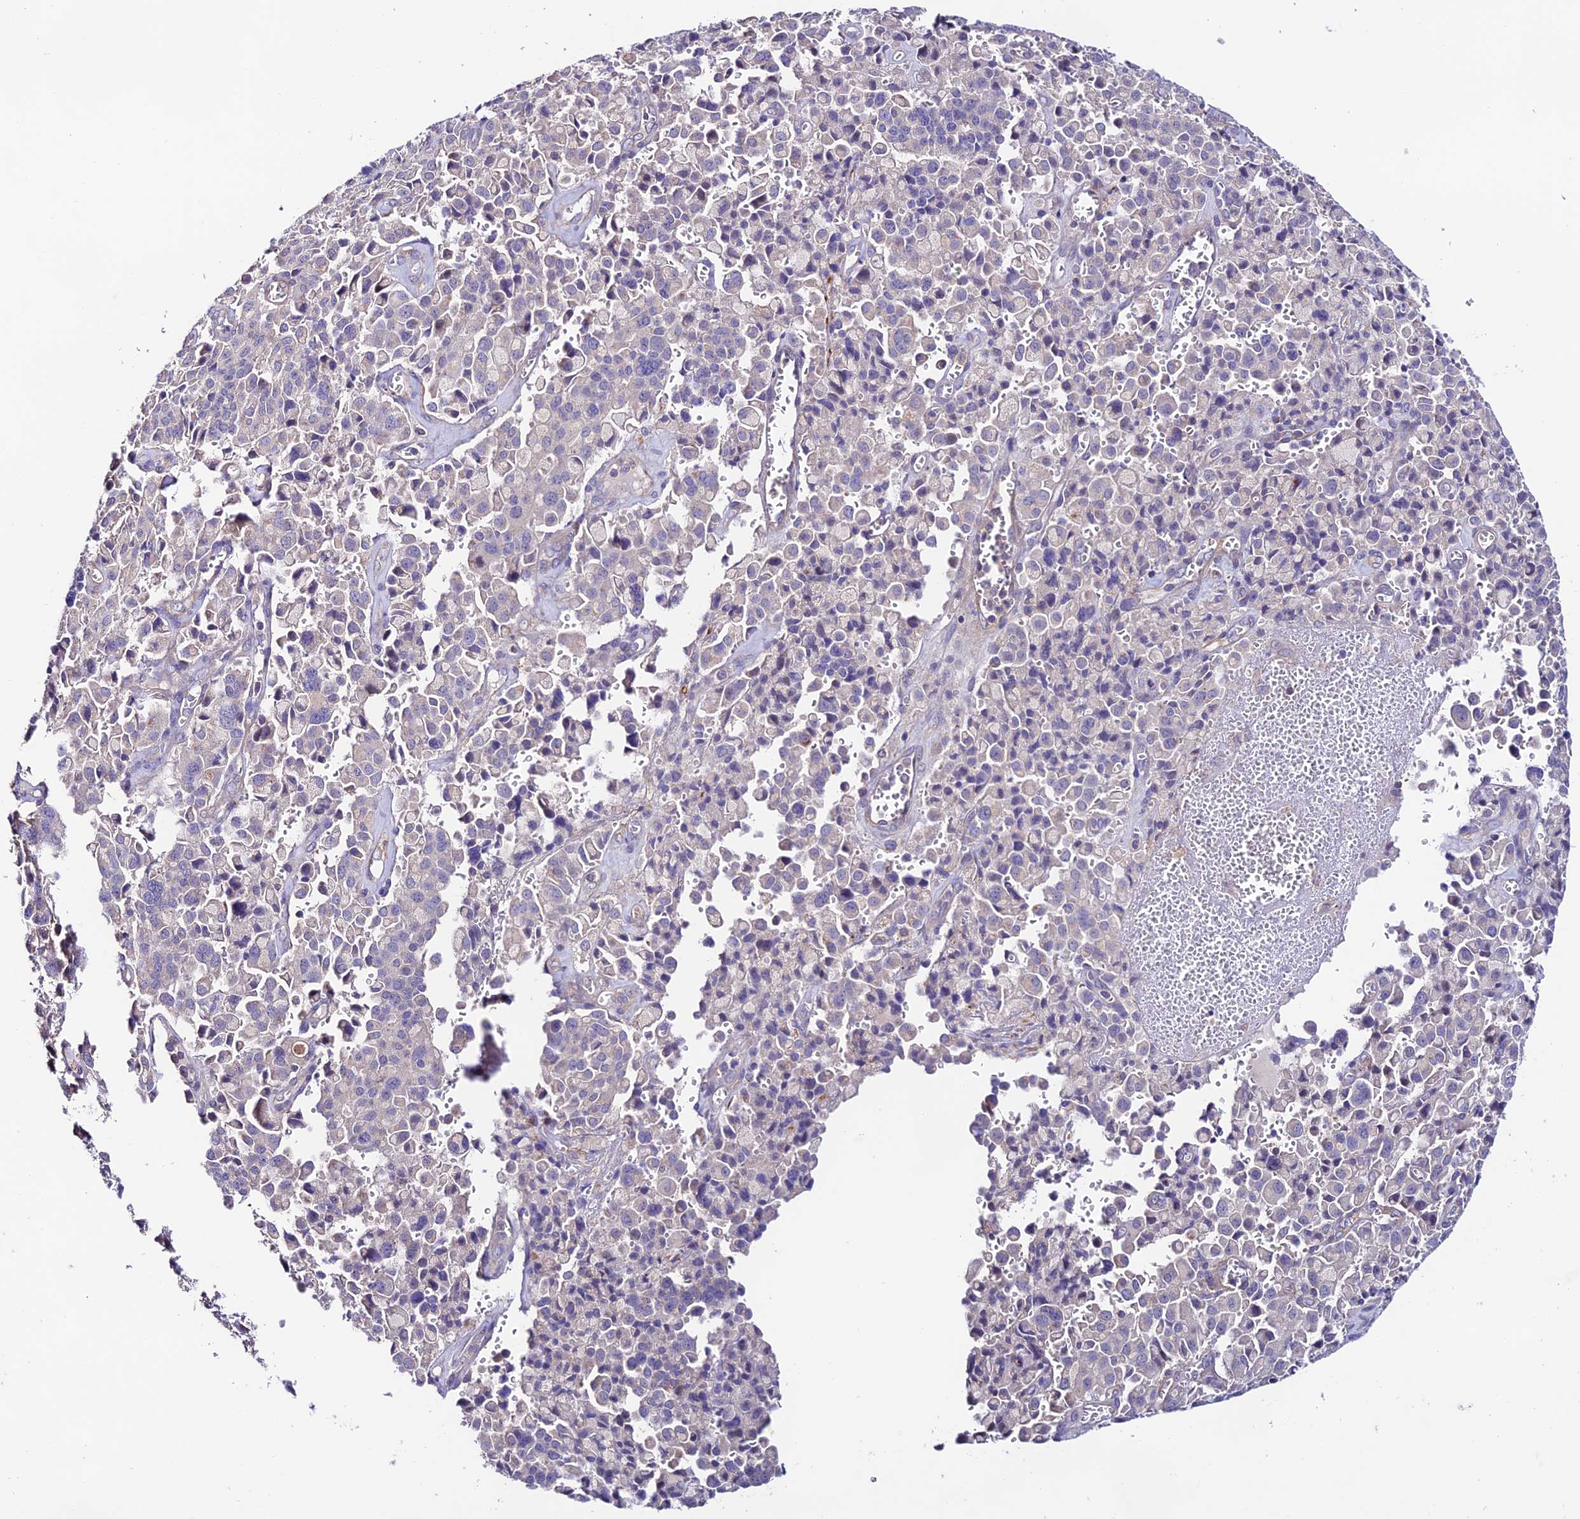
{"staining": {"intensity": "negative", "quantity": "none", "location": "none"}, "tissue": "pancreatic cancer", "cell_type": "Tumor cells", "image_type": "cancer", "snomed": [{"axis": "morphology", "description": "Adenocarcinoma, NOS"}, {"axis": "topography", "description": "Pancreas"}], "caption": "High power microscopy image of an IHC image of pancreatic adenocarcinoma, revealing no significant positivity in tumor cells.", "gene": "BRME1", "patient": {"sex": "male", "age": 65}}